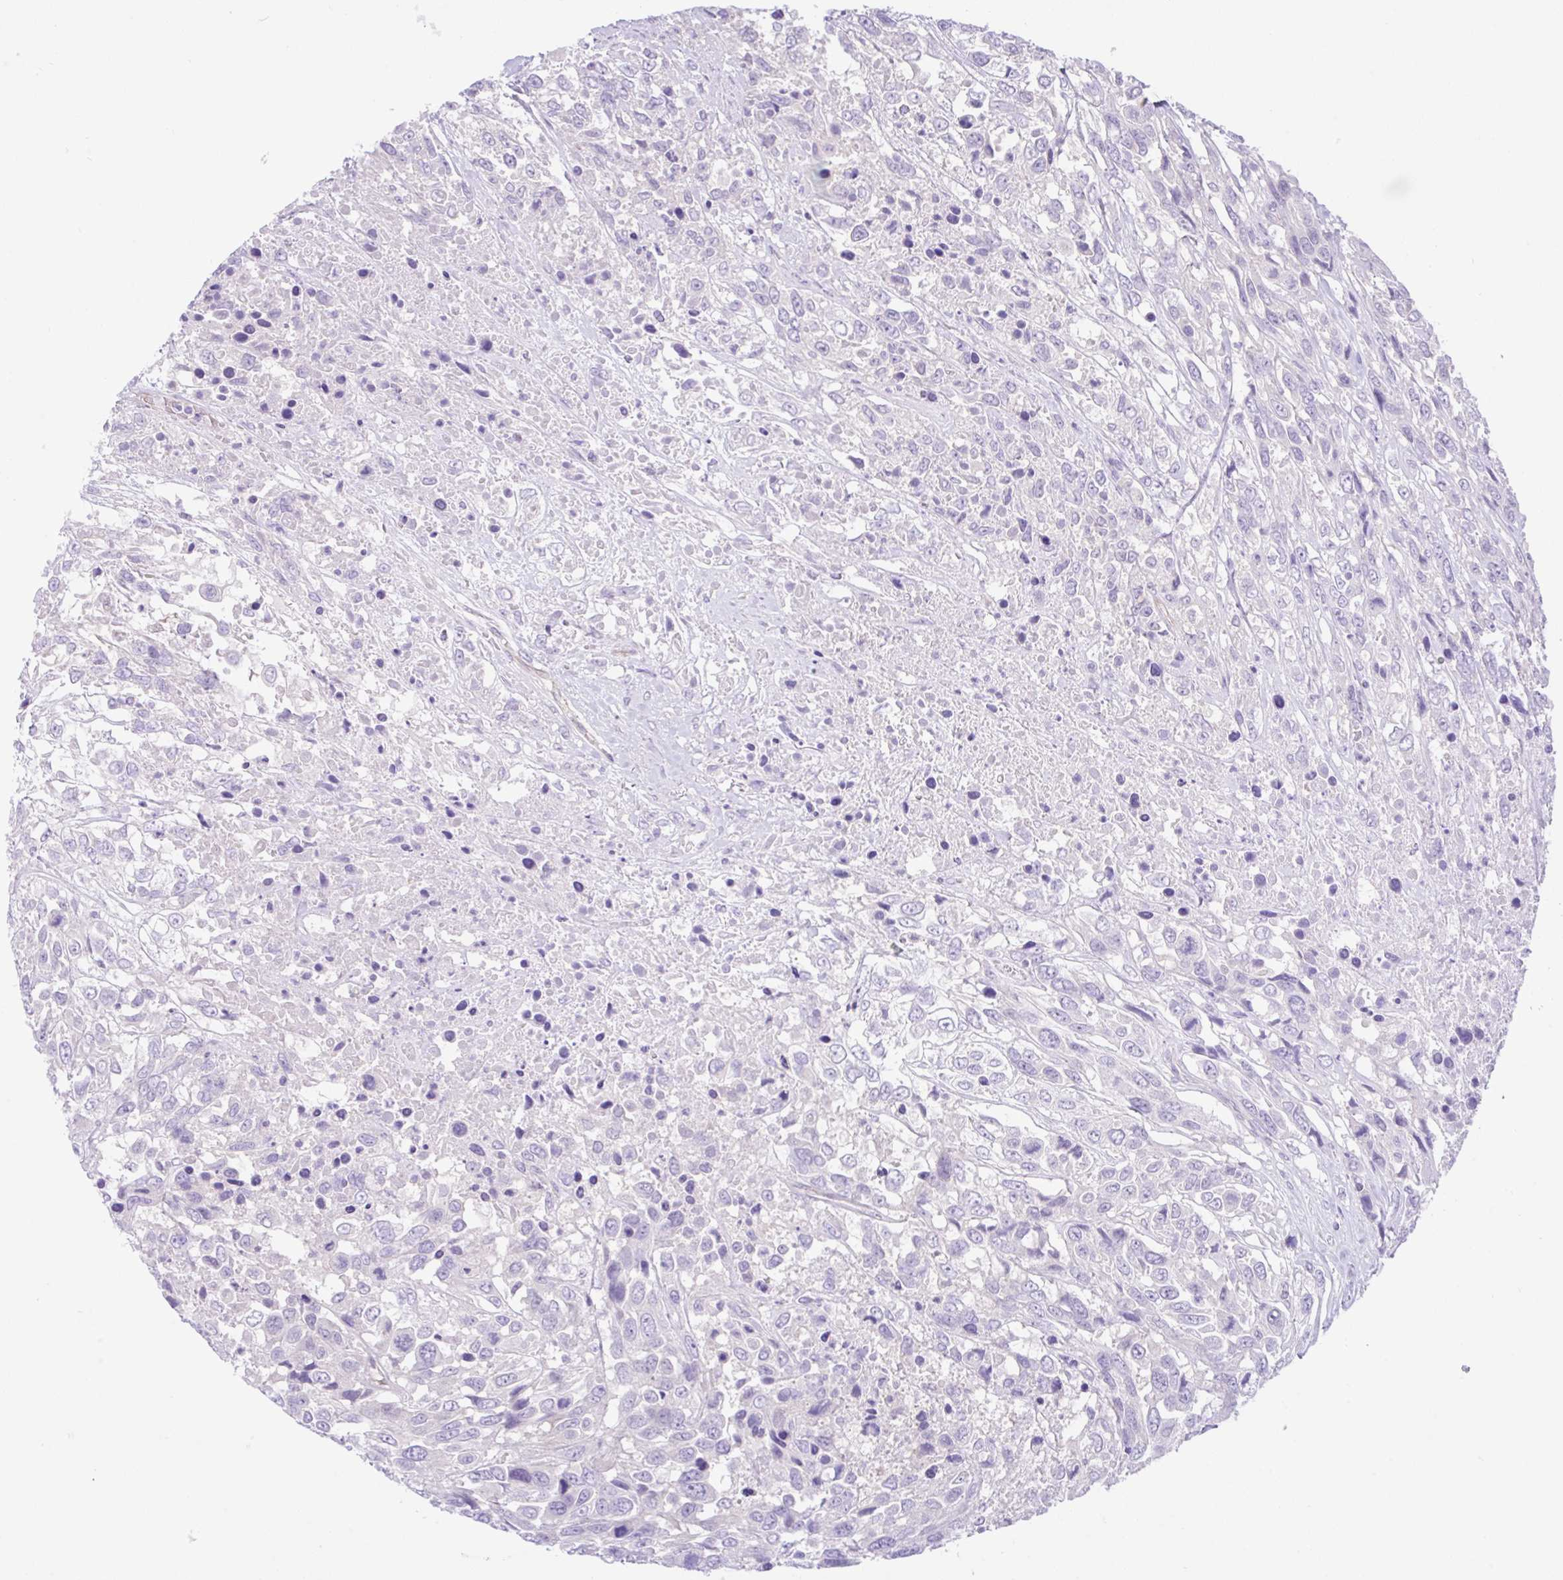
{"staining": {"intensity": "negative", "quantity": "none", "location": "none"}, "tissue": "urothelial cancer", "cell_type": "Tumor cells", "image_type": "cancer", "snomed": [{"axis": "morphology", "description": "Urothelial carcinoma, High grade"}, {"axis": "topography", "description": "Urinary bladder"}], "caption": "There is no significant expression in tumor cells of urothelial cancer.", "gene": "ZNF101", "patient": {"sex": "female", "age": 70}}